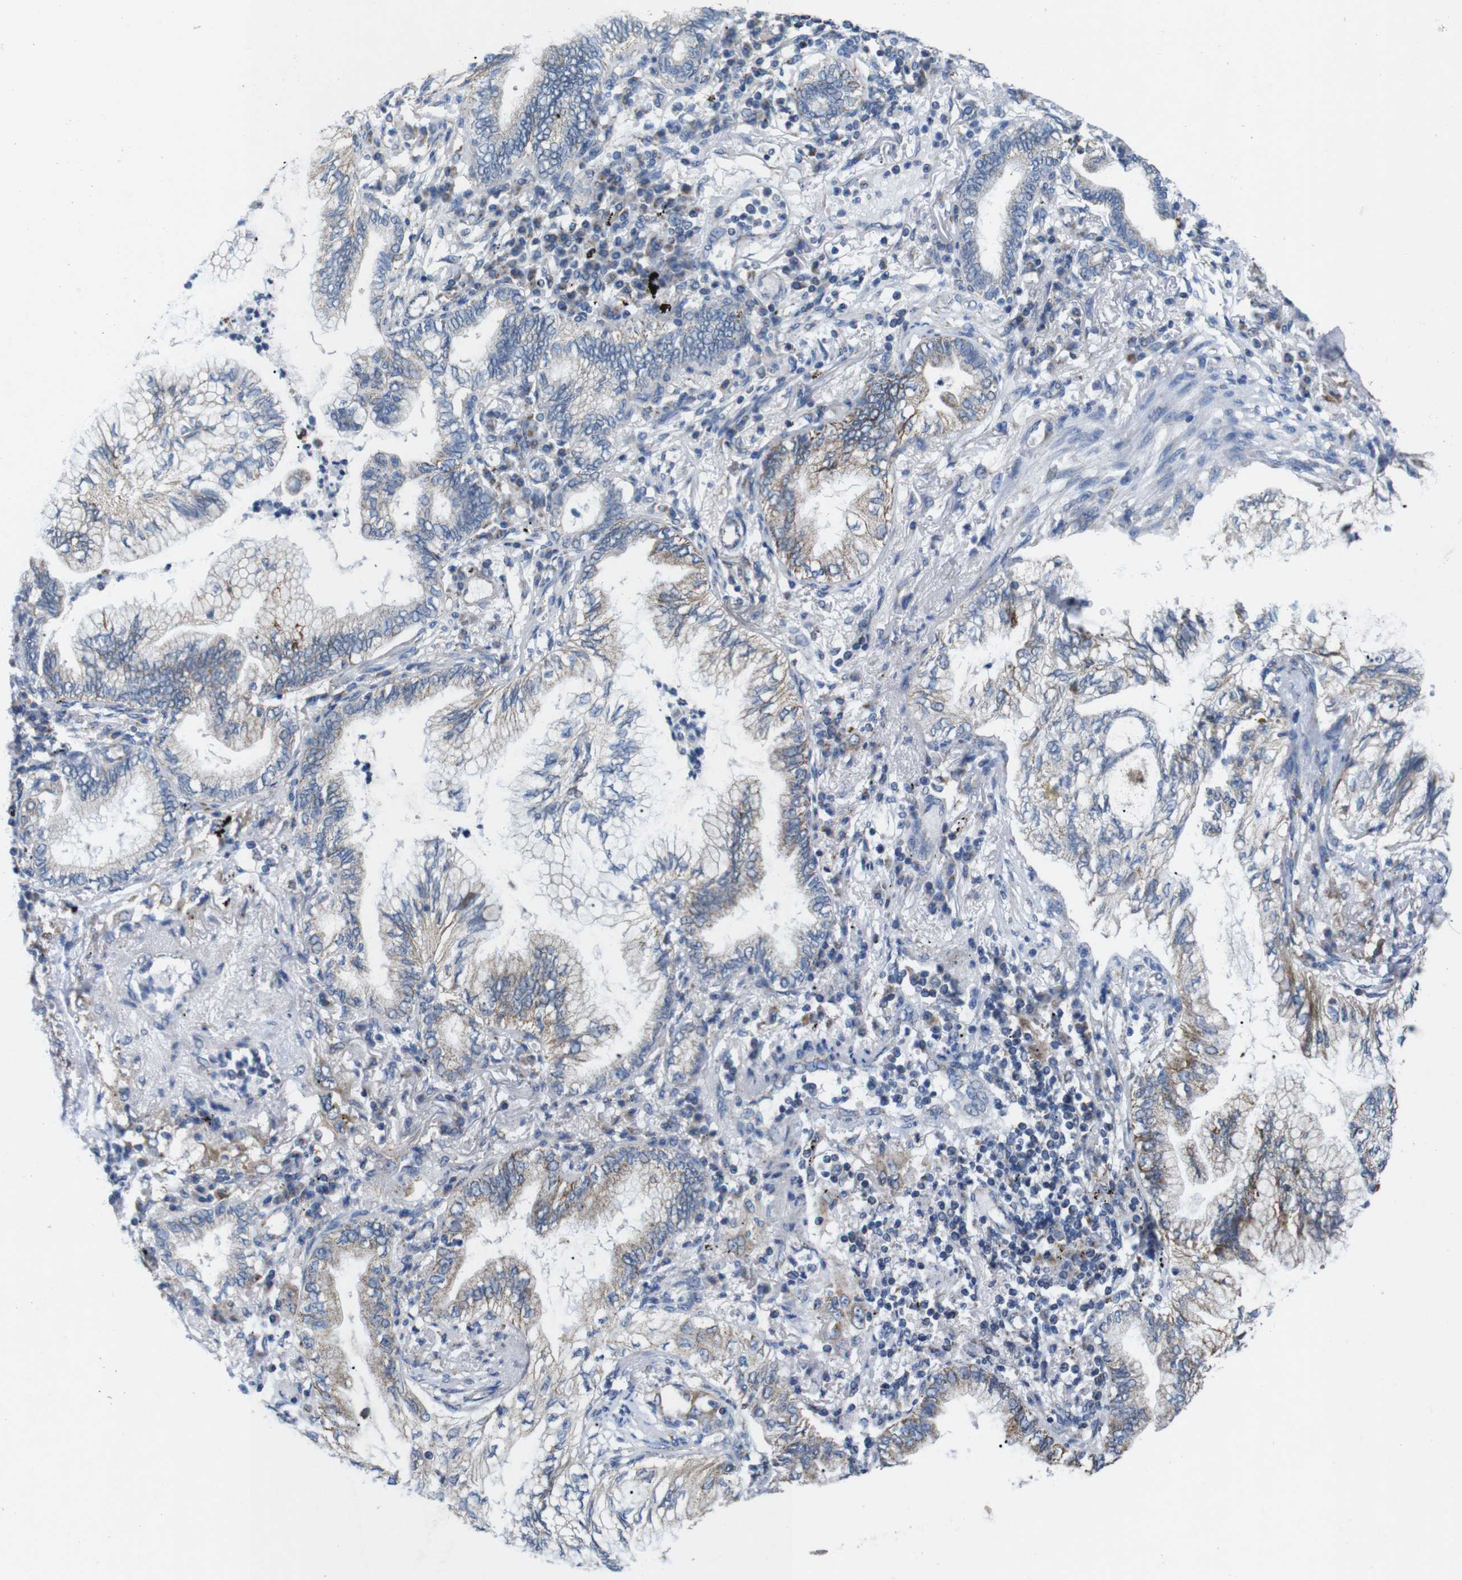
{"staining": {"intensity": "moderate", "quantity": "25%-75%", "location": "cytoplasmic/membranous"}, "tissue": "lung cancer", "cell_type": "Tumor cells", "image_type": "cancer", "snomed": [{"axis": "morphology", "description": "Normal tissue, NOS"}, {"axis": "morphology", "description": "Adenocarcinoma, NOS"}, {"axis": "topography", "description": "Bronchus"}, {"axis": "topography", "description": "Lung"}], "caption": "IHC of human lung cancer exhibits medium levels of moderate cytoplasmic/membranous positivity in approximately 25%-75% of tumor cells.", "gene": "F2RL1", "patient": {"sex": "female", "age": 70}}